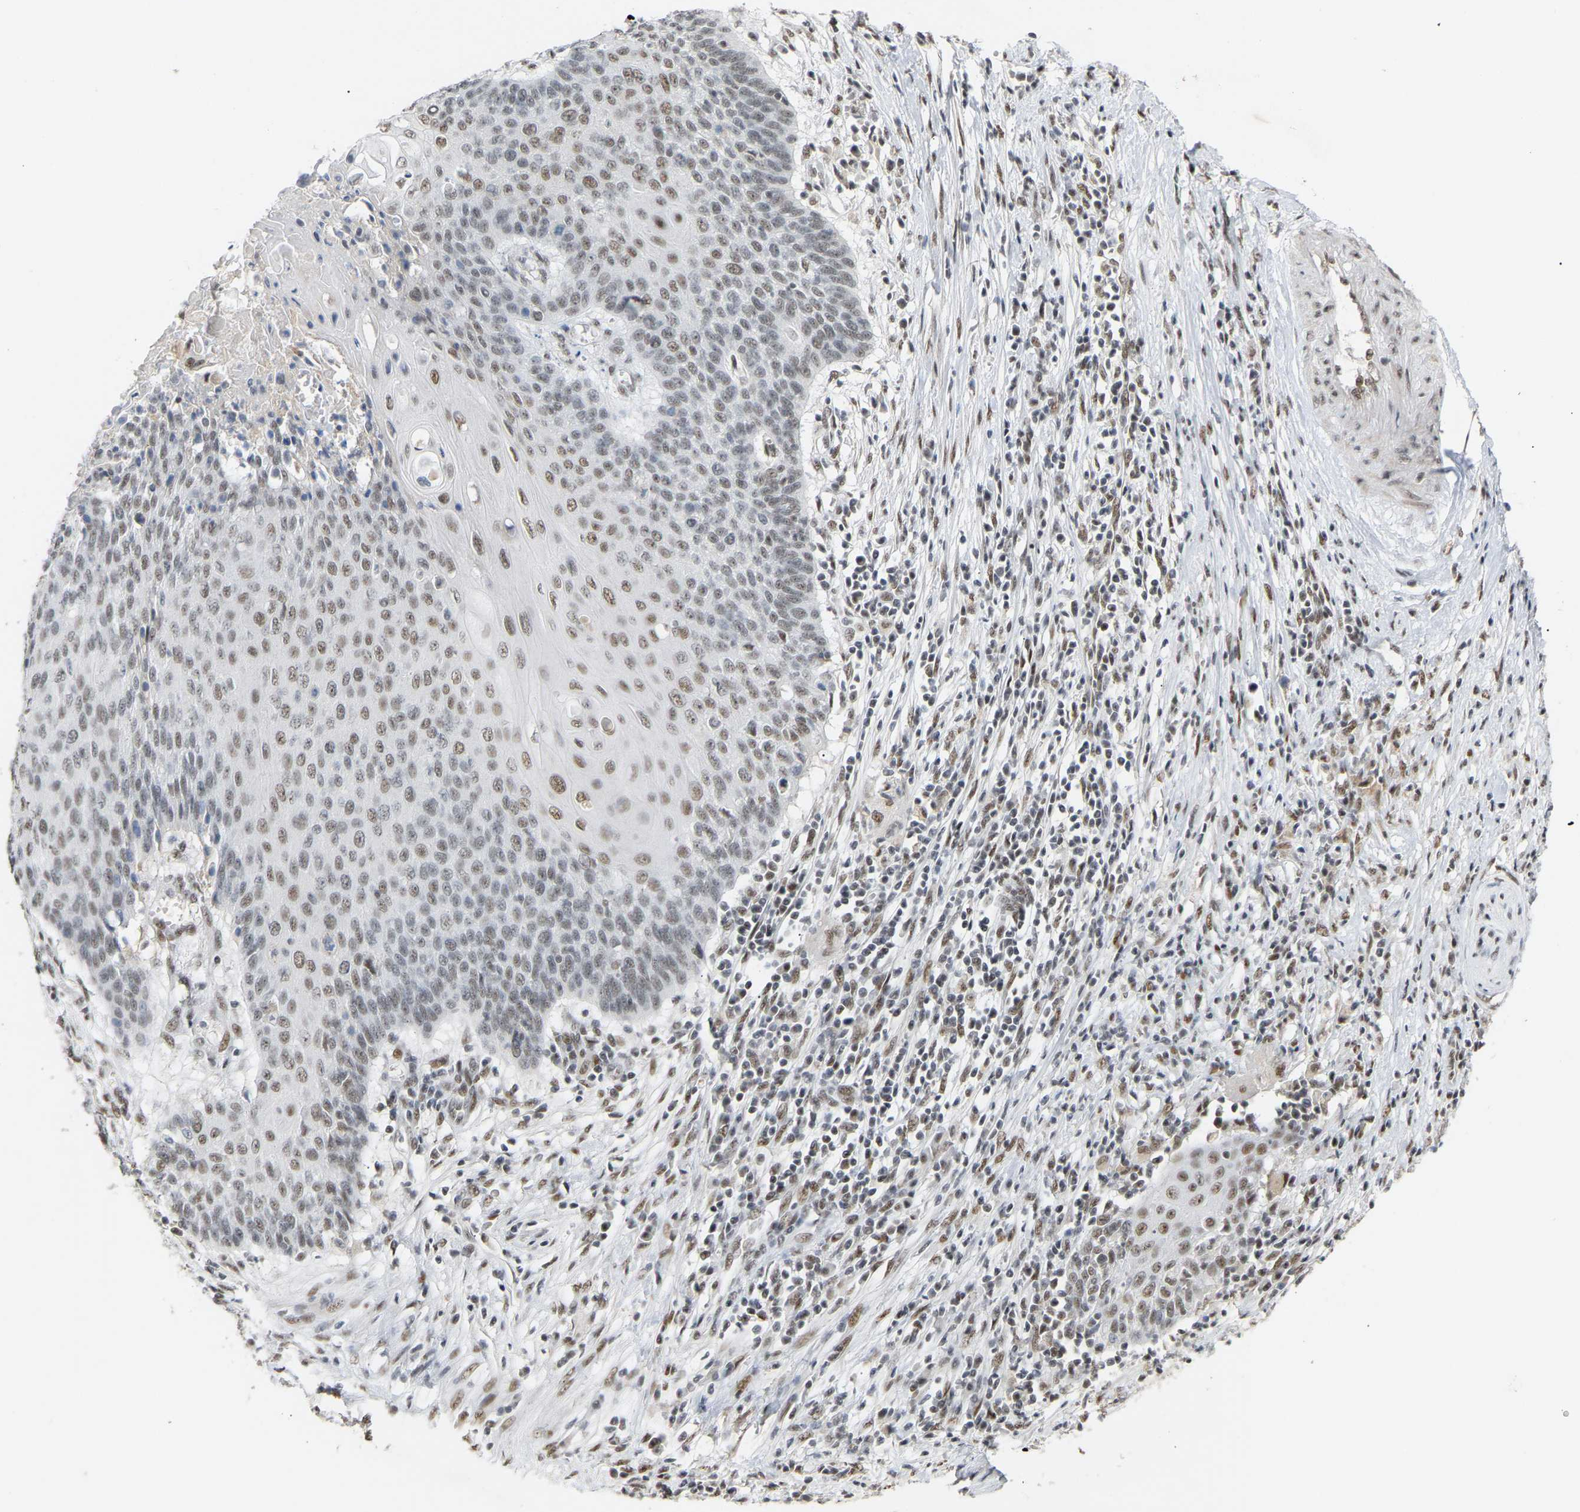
{"staining": {"intensity": "weak", "quantity": "25%-75%", "location": "nuclear"}, "tissue": "cervical cancer", "cell_type": "Tumor cells", "image_type": "cancer", "snomed": [{"axis": "morphology", "description": "Squamous cell carcinoma, NOS"}, {"axis": "topography", "description": "Cervix"}], "caption": "This photomicrograph displays cervical squamous cell carcinoma stained with IHC to label a protein in brown. The nuclear of tumor cells show weak positivity for the protein. Nuclei are counter-stained blue.", "gene": "NELFB", "patient": {"sex": "female", "age": 39}}